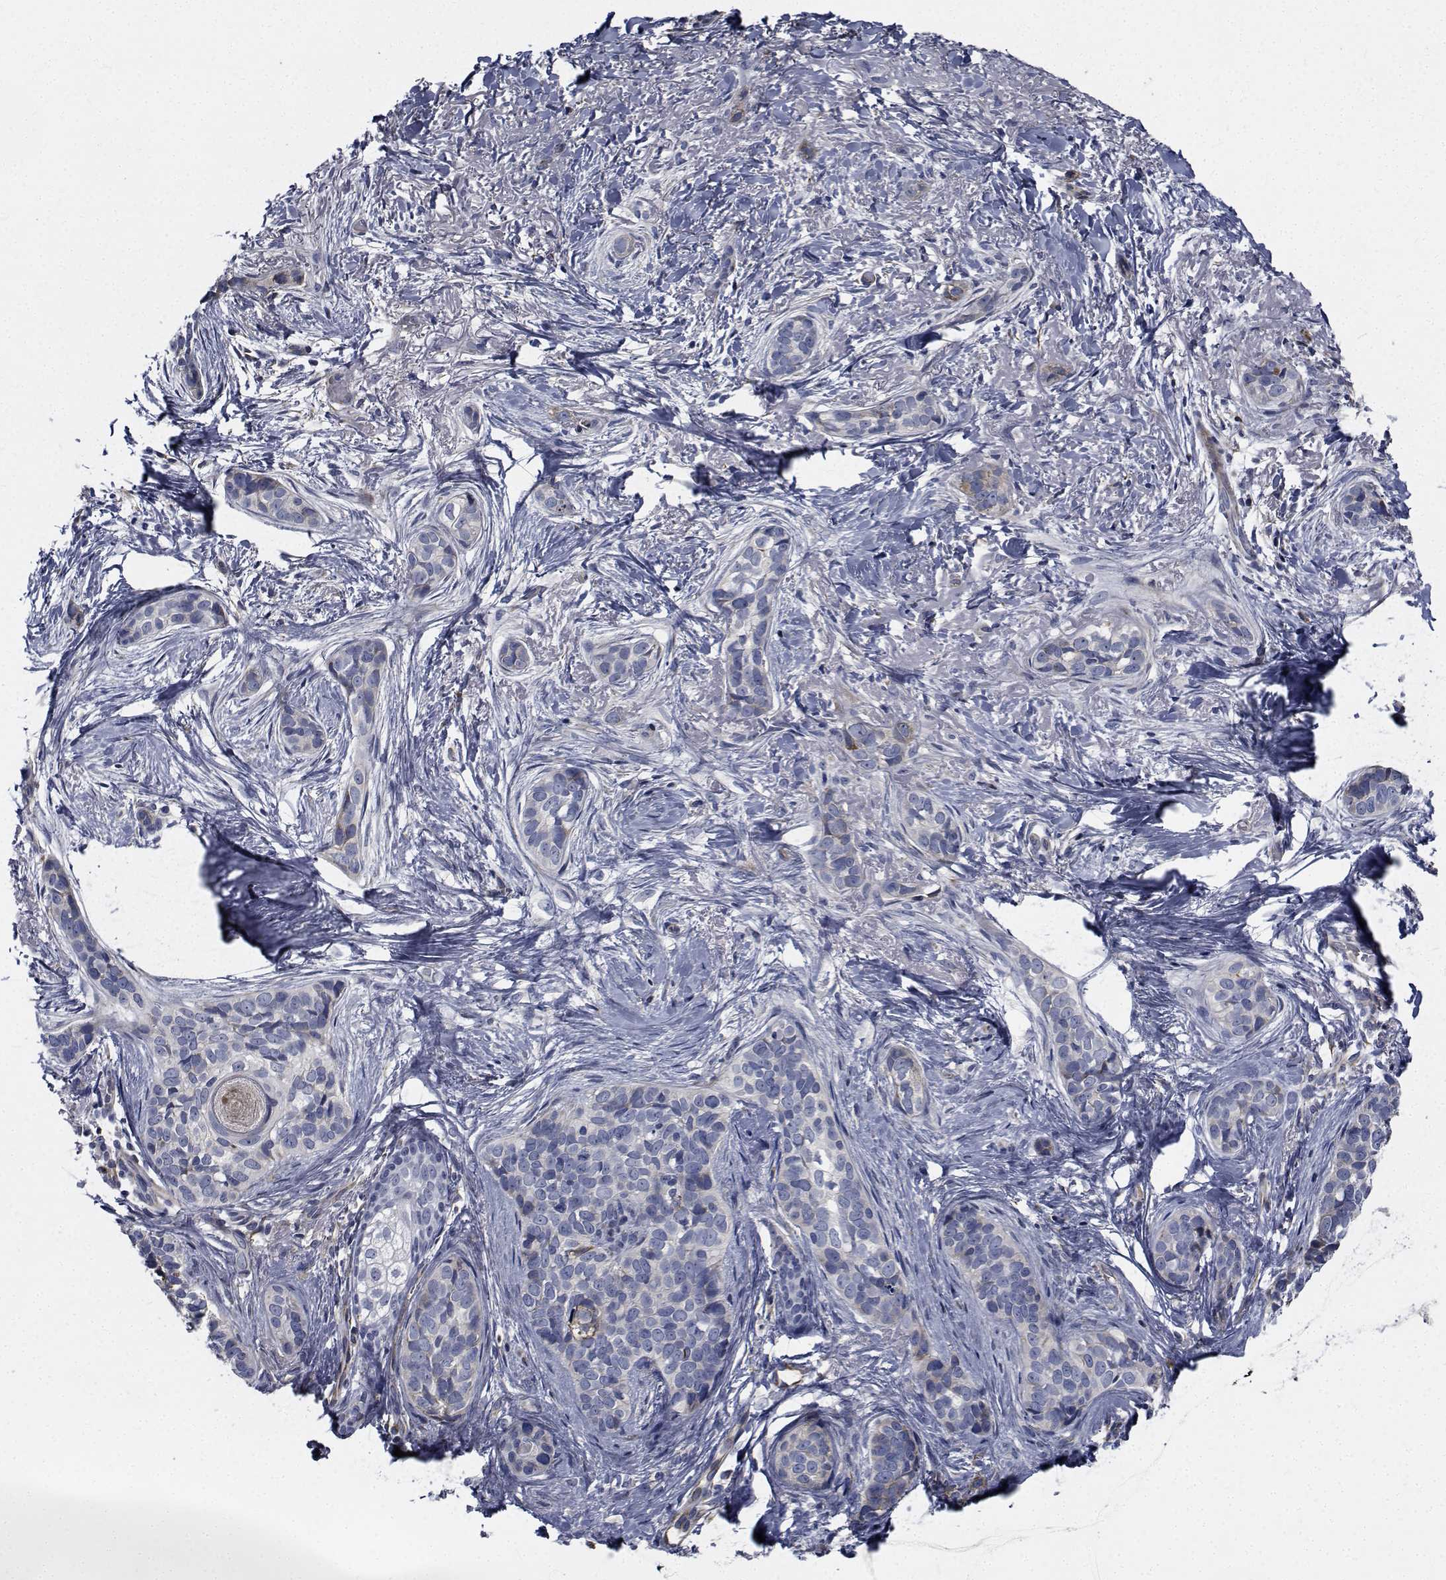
{"staining": {"intensity": "negative", "quantity": "none", "location": "none"}, "tissue": "skin cancer", "cell_type": "Tumor cells", "image_type": "cancer", "snomed": [{"axis": "morphology", "description": "Basal cell carcinoma"}, {"axis": "topography", "description": "Skin"}], "caption": "This is an IHC histopathology image of human skin cancer. There is no positivity in tumor cells.", "gene": "TTBK1", "patient": {"sex": "male", "age": 87}}